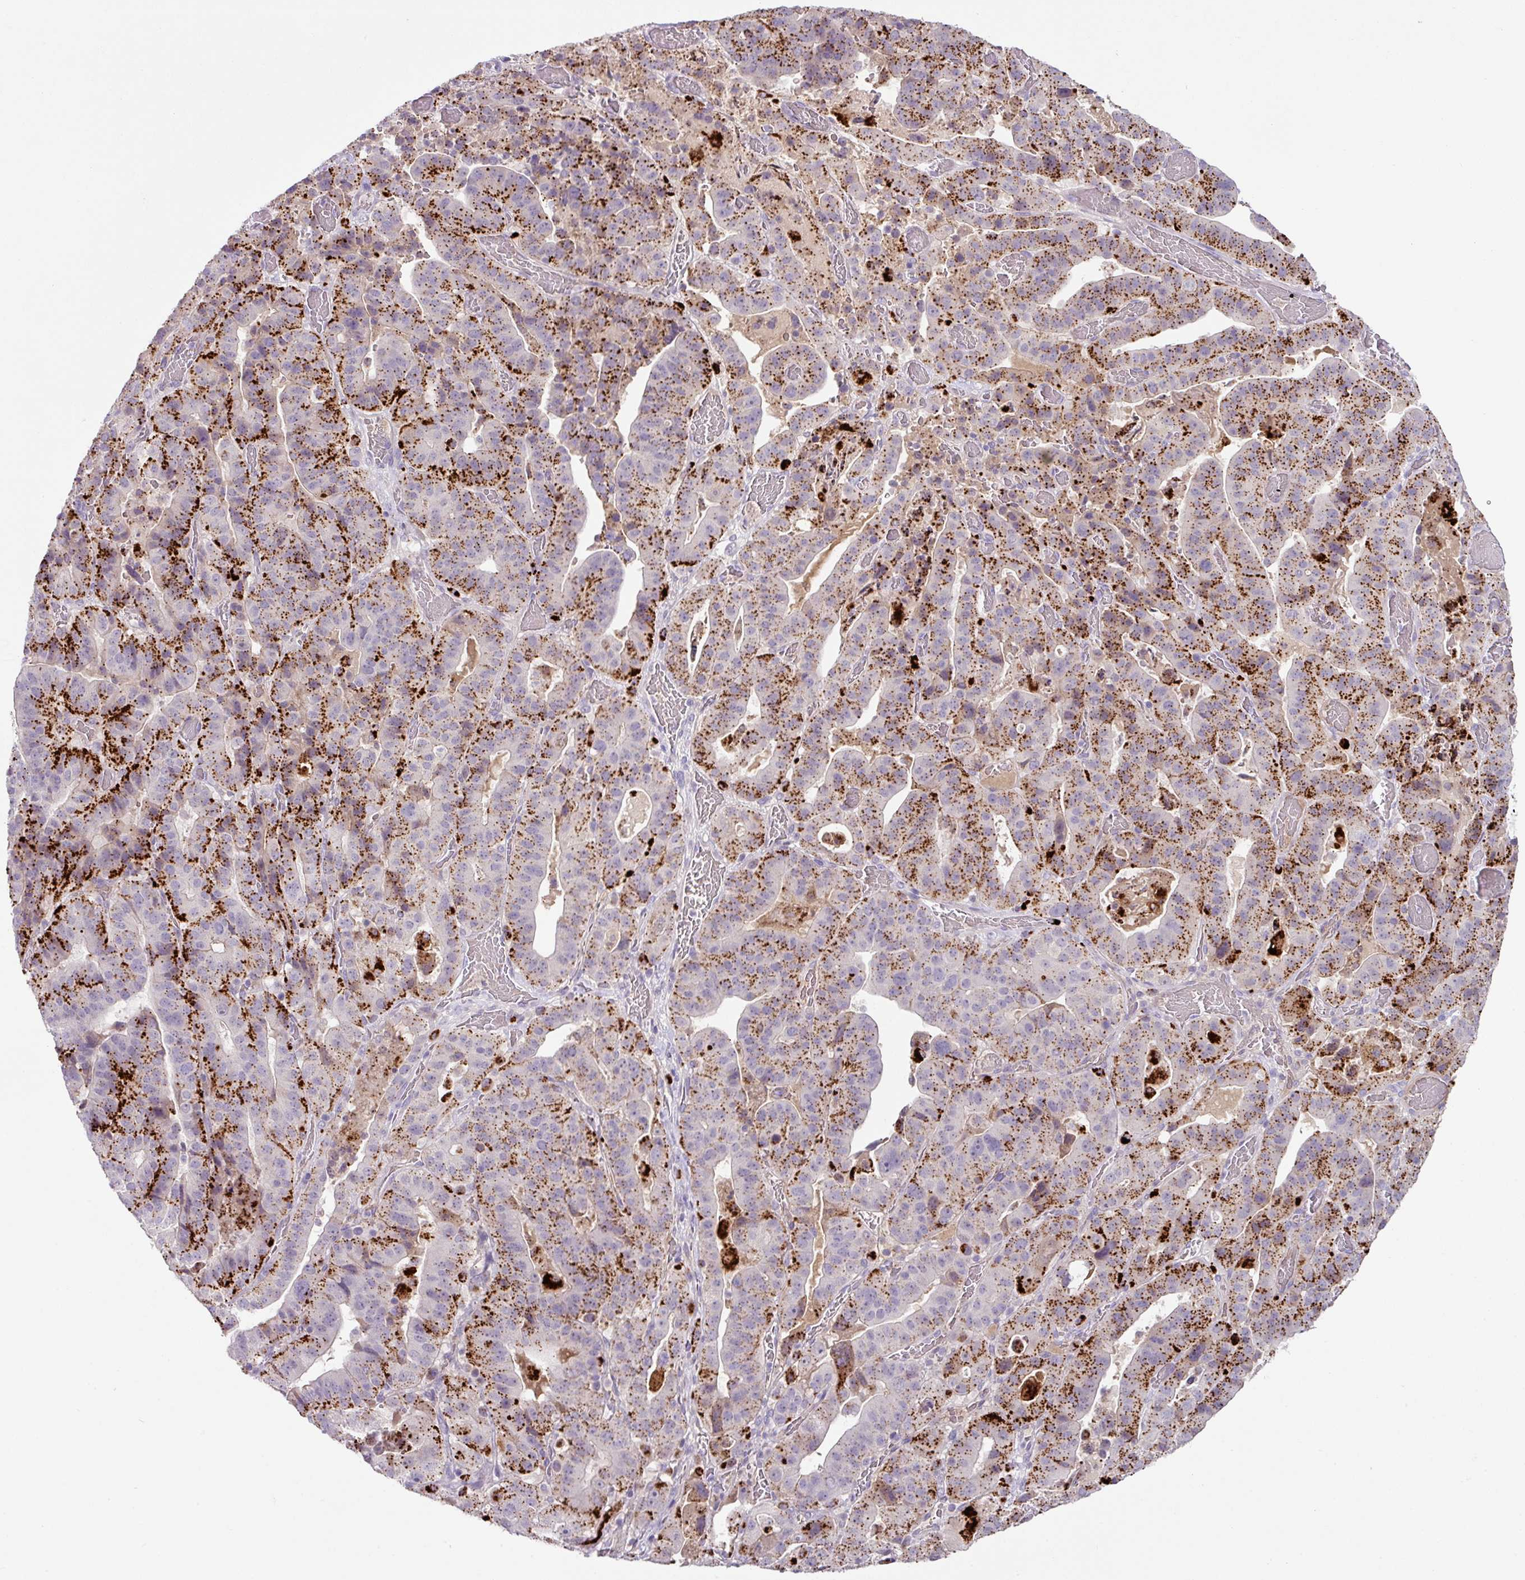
{"staining": {"intensity": "strong", "quantity": "25%-75%", "location": "cytoplasmic/membranous"}, "tissue": "stomach cancer", "cell_type": "Tumor cells", "image_type": "cancer", "snomed": [{"axis": "morphology", "description": "Adenocarcinoma, NOS"}, {"axis": "topography", "description": "Stomach"}], "caption": "Stomach cancer (adenocarcinoma) was stained to show a protein in brown. There is high levels of strong cytoplasmic/membranous expression in about 25%-75% of tumor cells. (brown staining indicates protein expression, while blue staining denotes nuclei).", "gene": "PLEKHH3", "patient": {"sex": "male", "age": 48}}